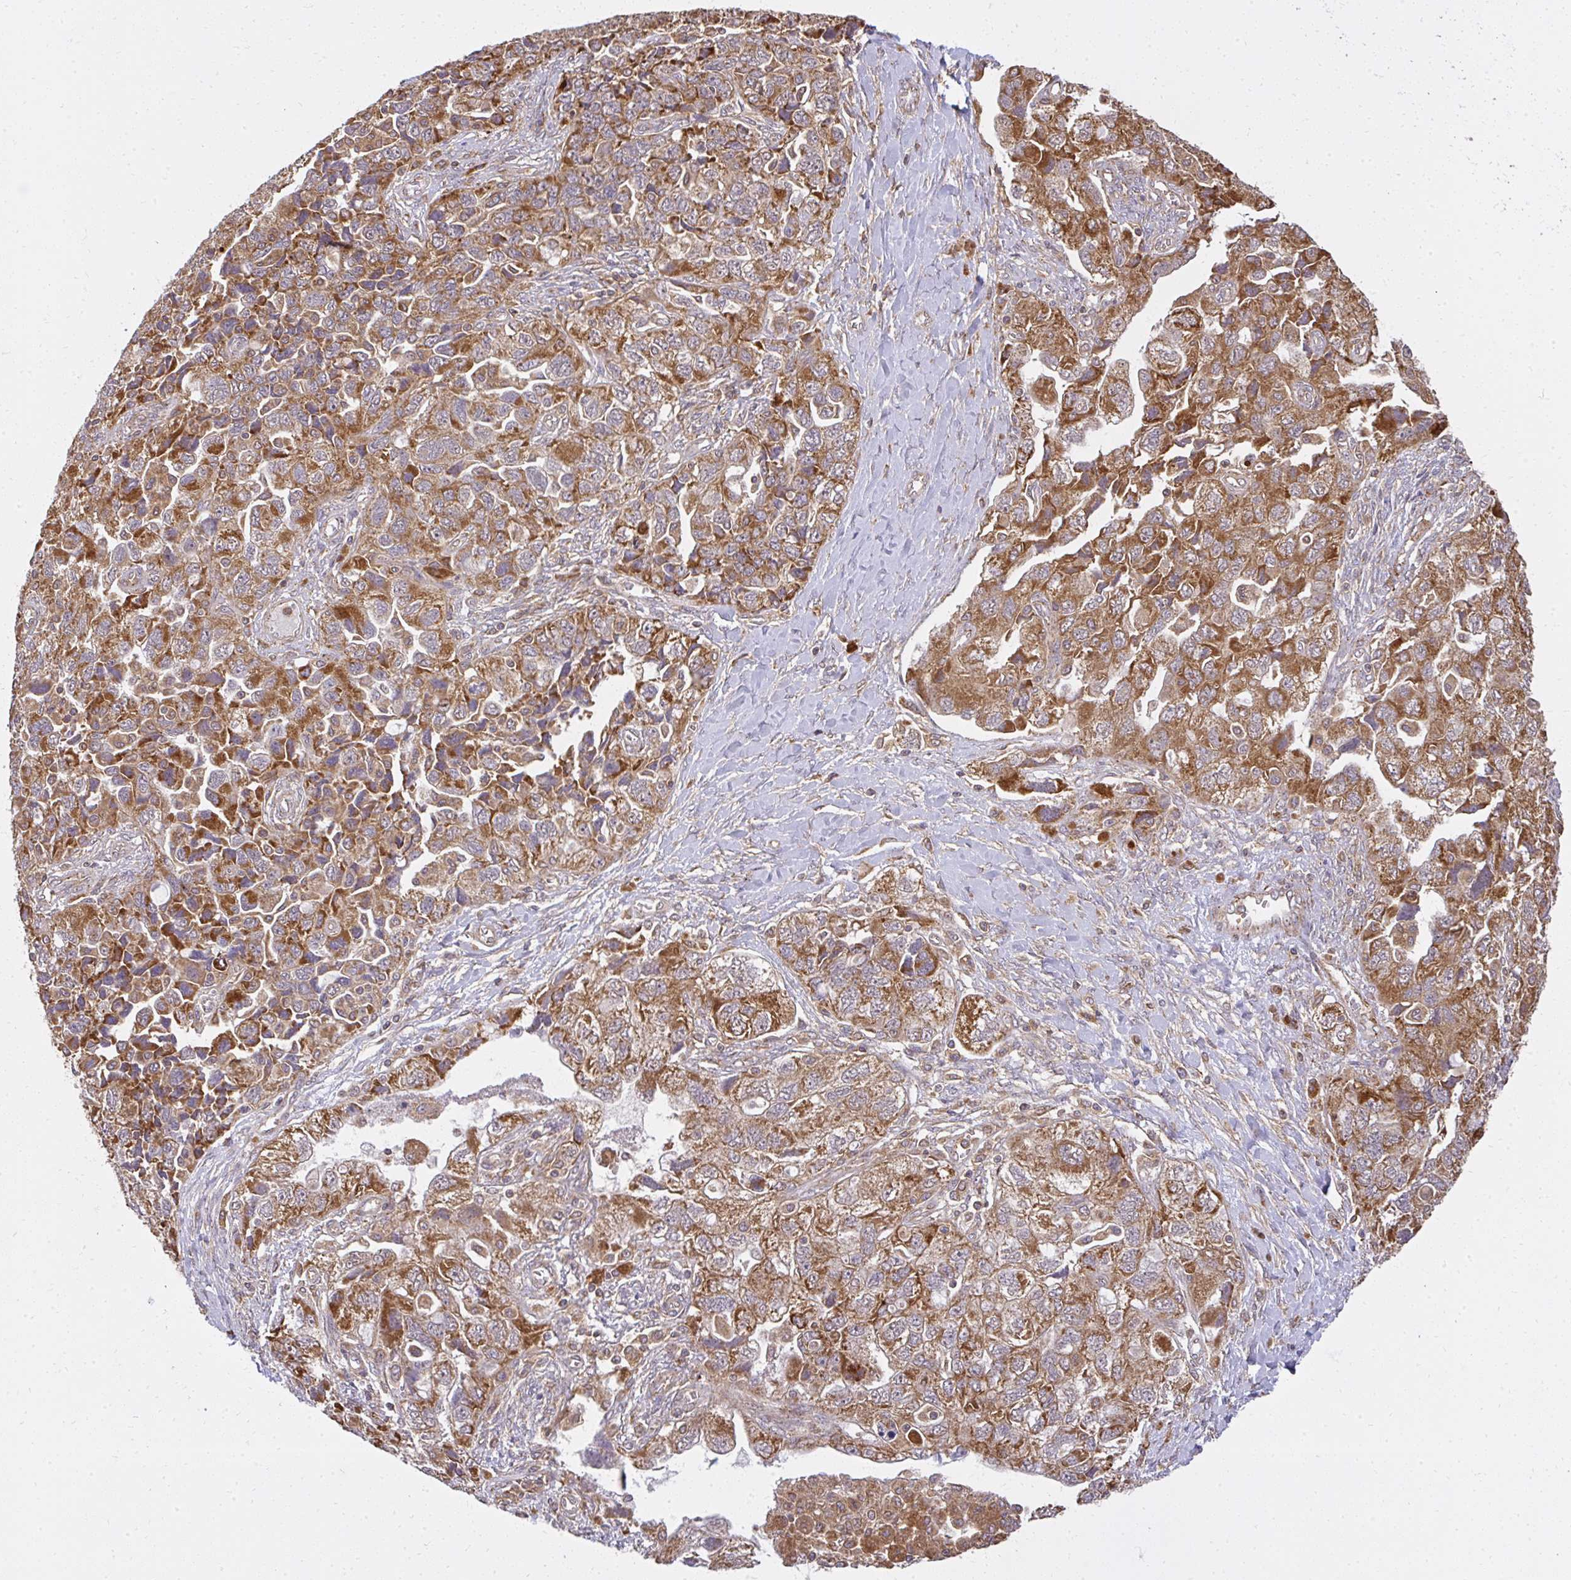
{"staining": {"intensity": "strong", "quantity": ">75%", "location": "cytoplasmic/membranous"}, "tissue": "ovarian cancer", "cell_type": "Tumor cells", "image_type": "cancer", "snomed": [{"axis": "morphology", "description": "Carcinoma, NOS"}, {"axis": "morphology", "description": "Cystadenocarcinoma, serous, NOS"}, {"axis": "topography", "description": "Ovary"}], "caption": "Immunohistochemical staining of human carcinoma (ovarian) exhibits high levels of strong cytoplasmic/membranous positivity in about >75% of tumor cells. The protein of interest is shown in brown color, while the nuclei are stained blue.", "gene": "GNS", "patient": {"sex": "female", "age": 69}}